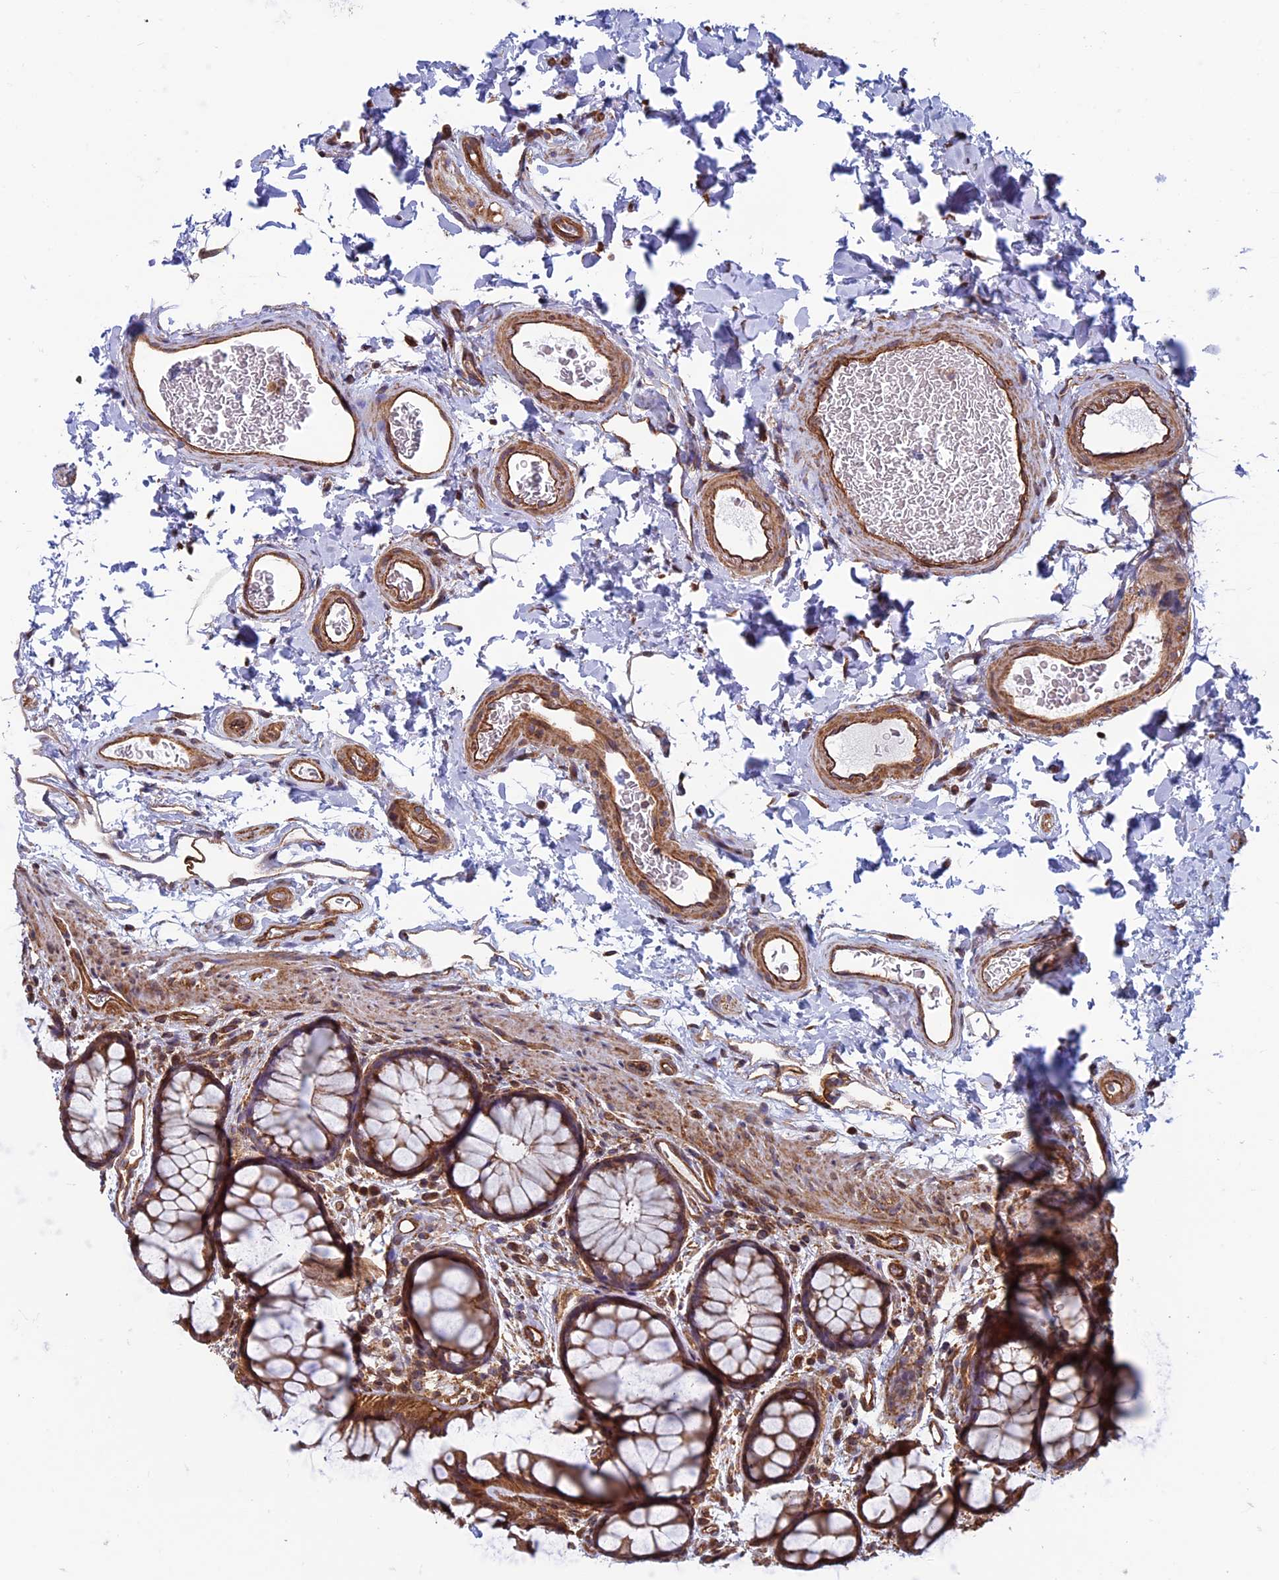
{"staining": {"intensity": "strong", "quantity": ">75%", "location": "cytoplasmic/membranous"}, "tissue": "colon", "cell_type": "Endothelial cells", "image_type": "normal", "snomed": [{"axis": "morphology", "description": "Normal tissue, NOS"}, {"axis": "topography", "description": "Colon"}], "caption": "High-magnification brightfield microscopy of unremarkable colon stained with DAB (3,3'-diaminobenzidine) (brown) and counterstained with hematoxylin (blue). endothelial cells exhibit strong cytoplasmic/membranous expression is present in about>75% of cells.", "gene": "CCDC8", "patient": {"sex": "female", "age": 82}}